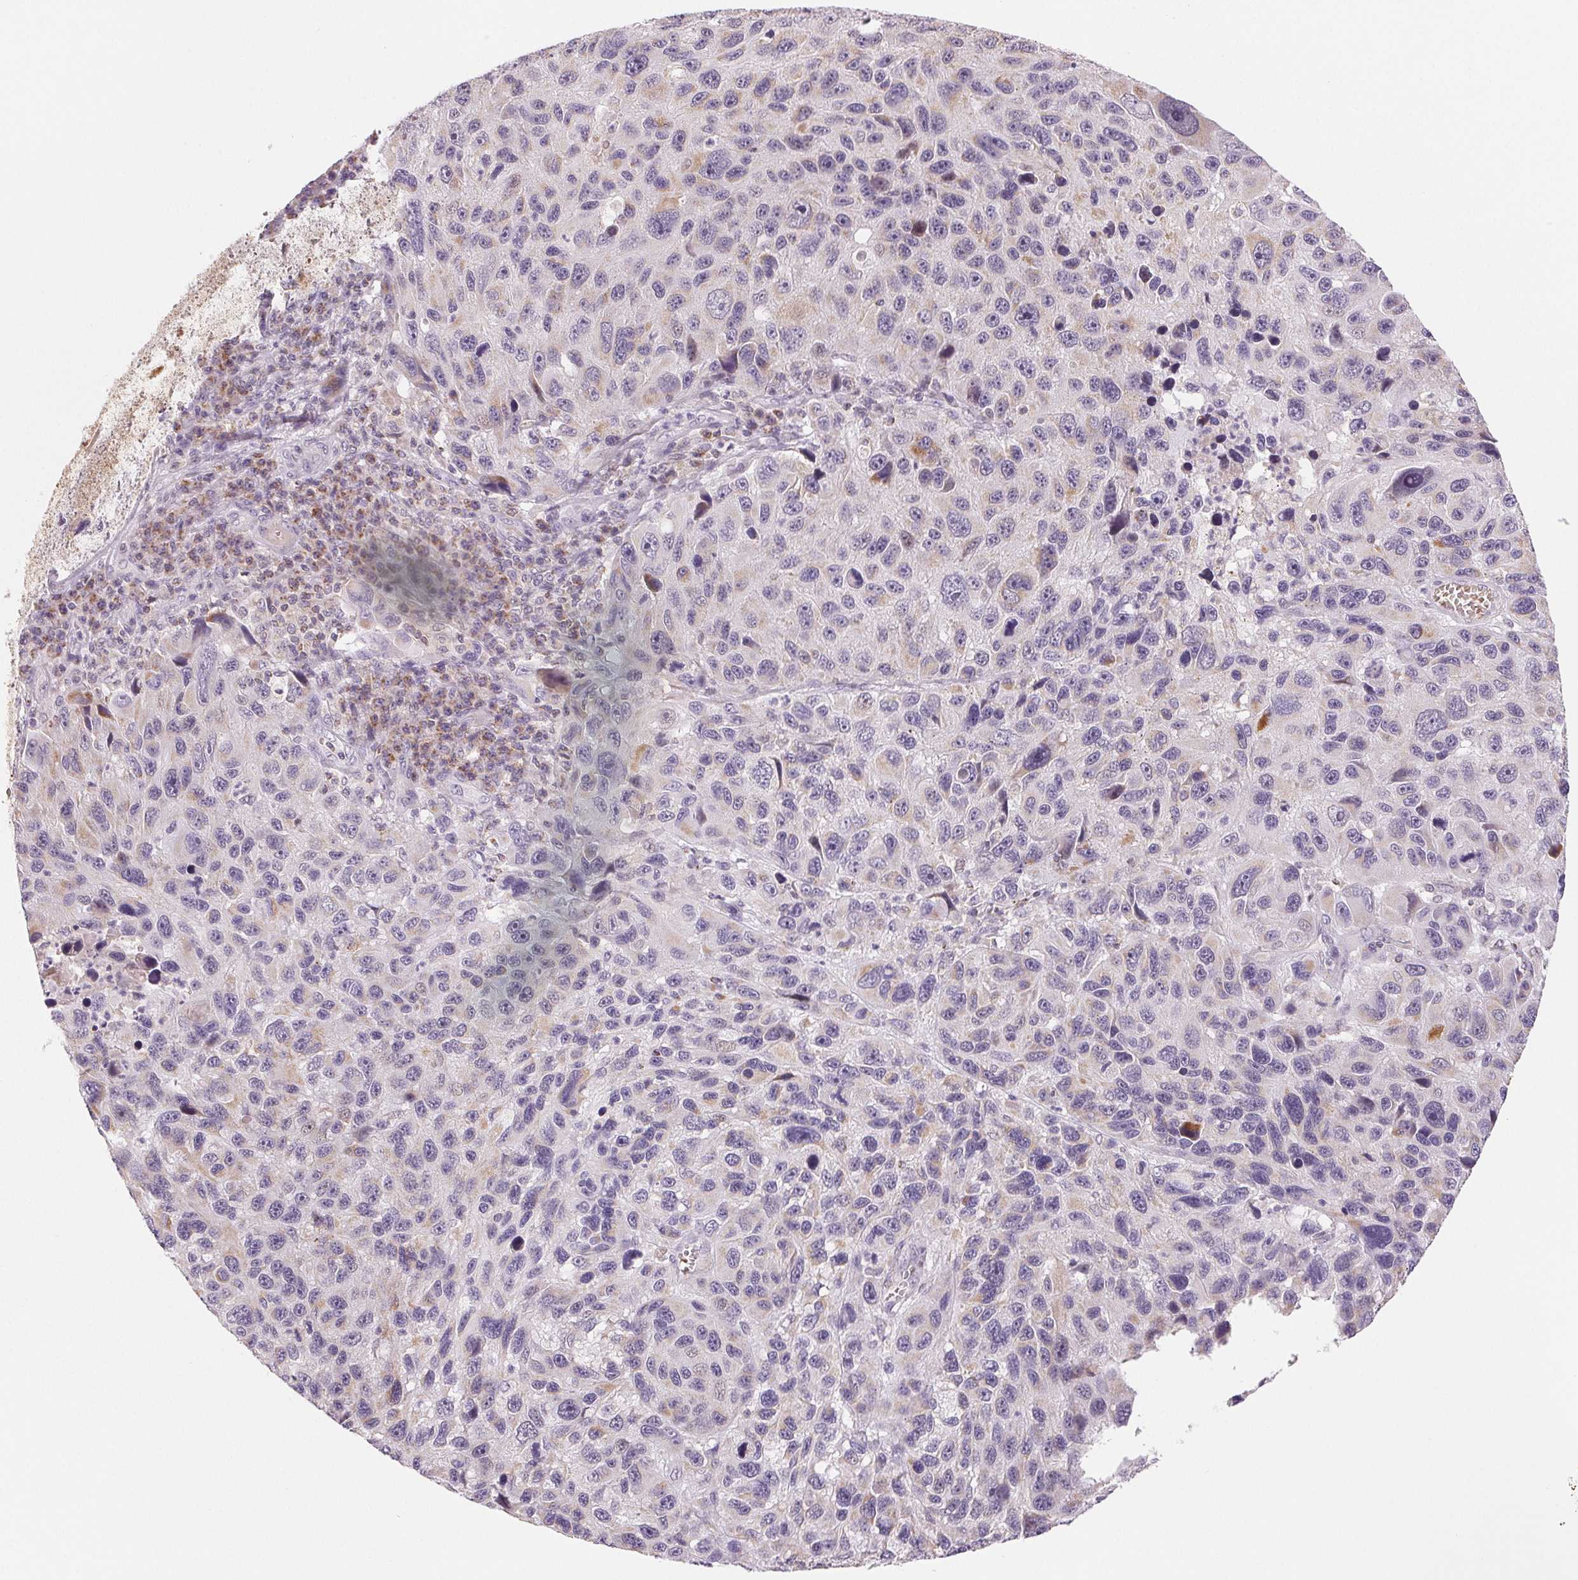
{"staining": {"intensity": "negative", "quantity": "none", "location": "none"}, "tissue": "melanoma", "cell_type": "Tumor cells", "image_type": "cancer", "snomed": [{"axis": "morphology", "description": "Malignant melanoma, NOS"}, {"axis": "topography", "description": "Skin"}], "caption": "A micrograph of malignant melanoma stained for a protein exhibits no brown staining in tumor cells.", "gene": "HINT2", "patient": {"sex": "male", "age": 53}}